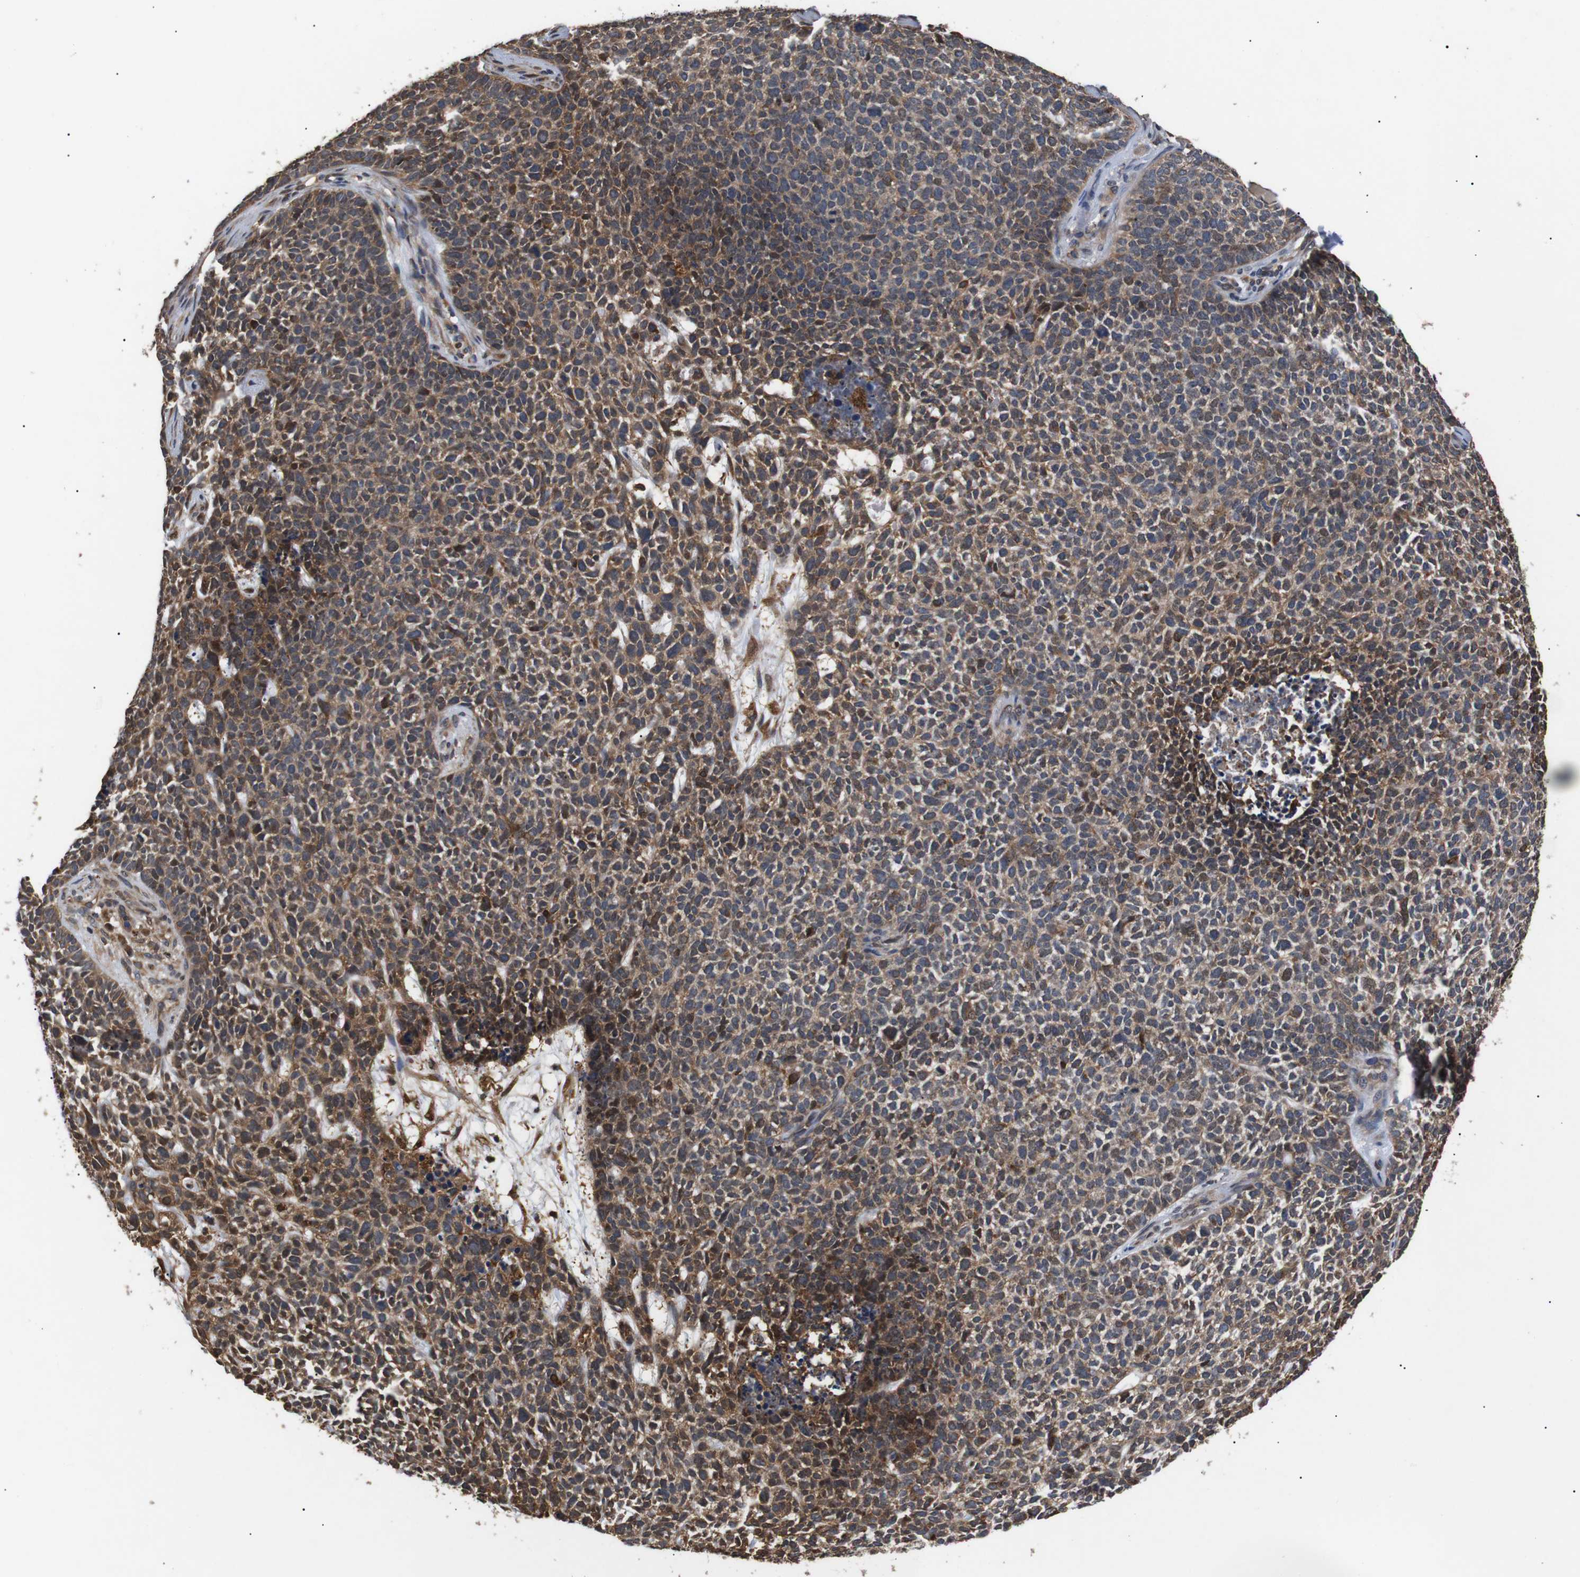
{"staining": {"intensity": "moderate", "quantity": ">75%", "location": "cytoplasmic/membranous"}, "tissue": "skin cancer", "cell_type": "Tumor cells", "image_type": "cancer", "snomed": [{"axis": "morphology", "description": "Basal cell carcinoma"}, {"axis": "topography", "description": "Skin"}], "caption": "This histopathology image reveals IHC staining of human skin cancer, with medium moderate cytoplasmic/membranous expression in approximately >75% of tumor cells.", "gene": "DDR1", "patient": {"sex": "female", "age": 84}}